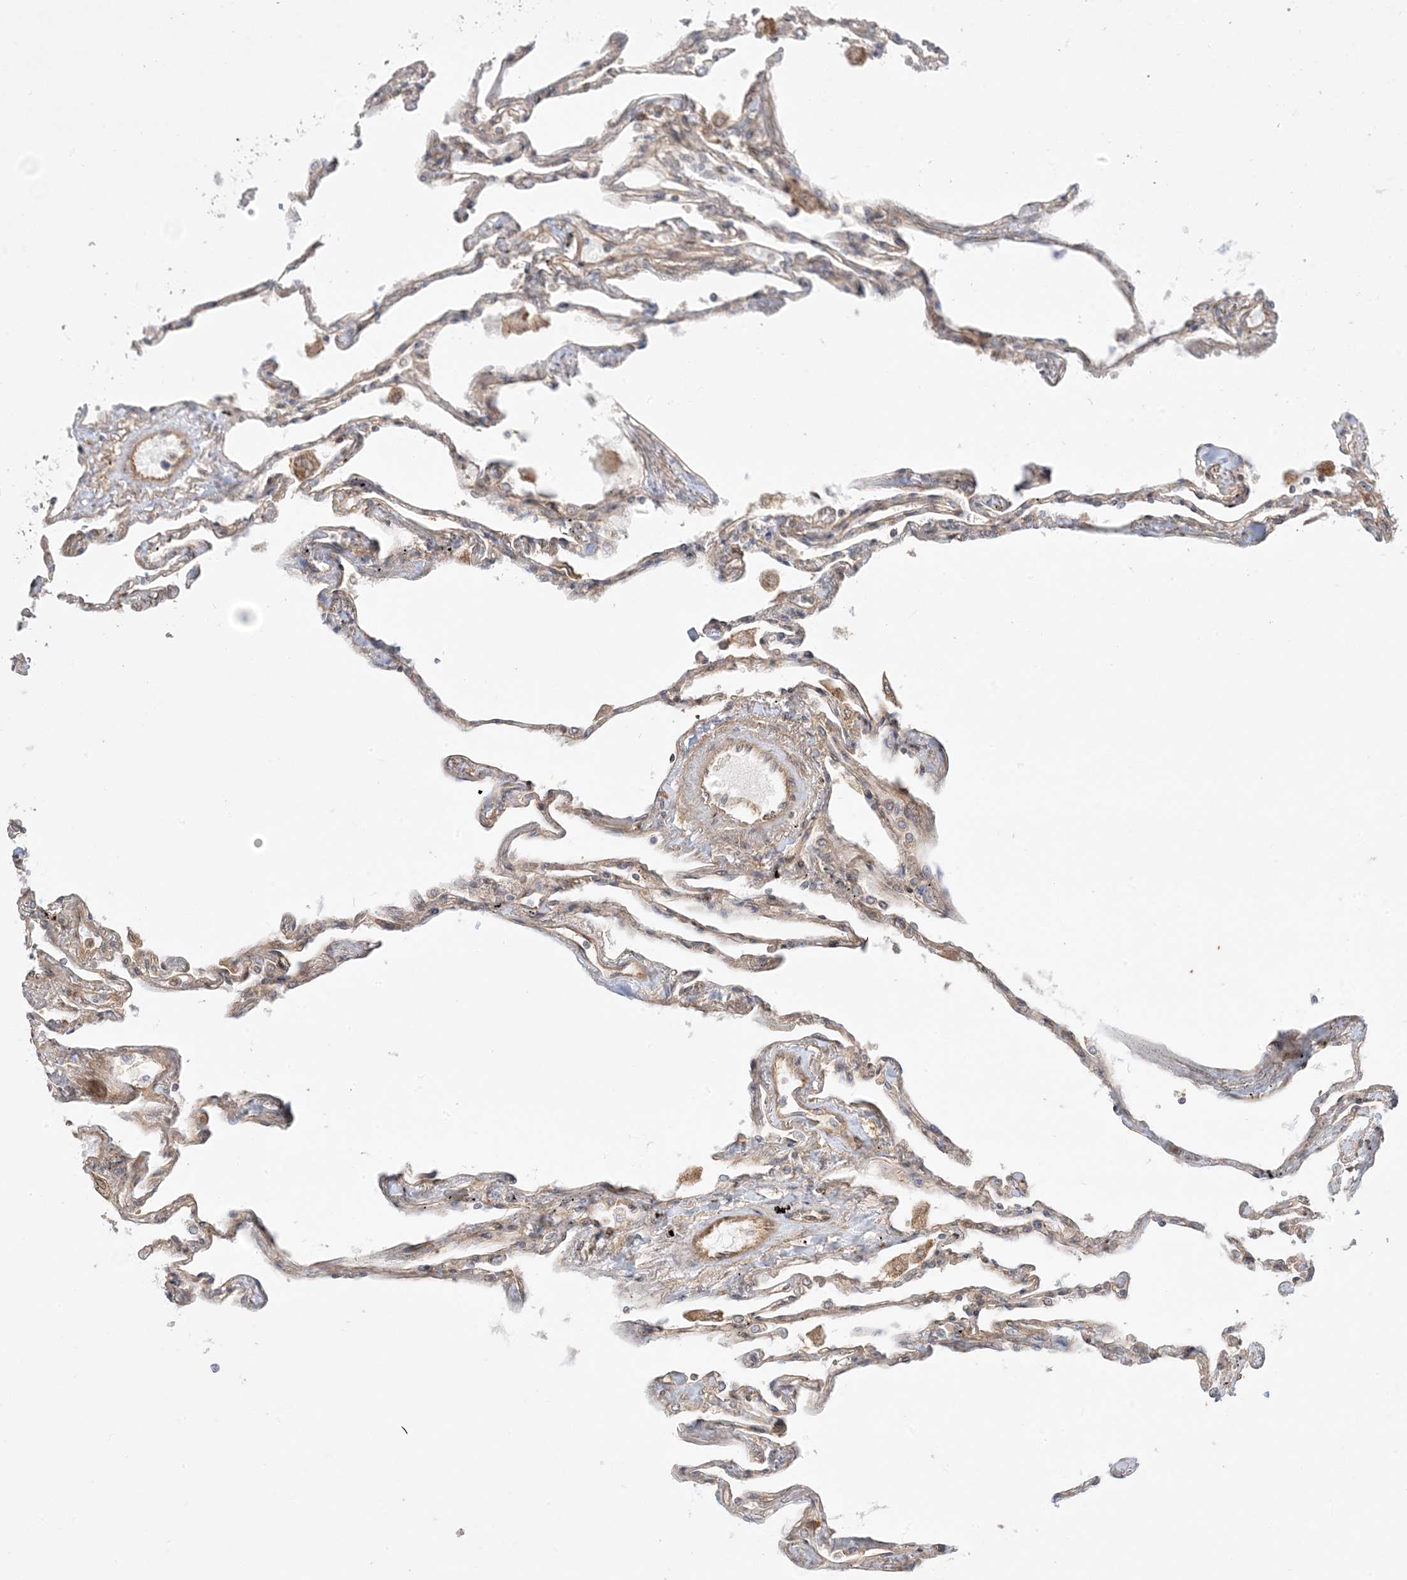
{"staining": {"intensity": "moderate", "quantity": ">75%", "location": "cytoplasmic/membranous"}, "tissue": "lung", "cell_type": "Alveolar cells", "image_type": "normal", "snomed": [{"axis": "morphology", "description": "Normal tissue, NOS"}, {"axis": "topography", "description": "Lung"}], "caption": "A micrograph showing moderate cytoplasmic/membranous positivity in about >75% of alveolar cells in unremarkable lung, as visualized by brown immunohistochemical staining.", "gene": "SCARF2", "patient": {"sex": "female", "age": 67}}